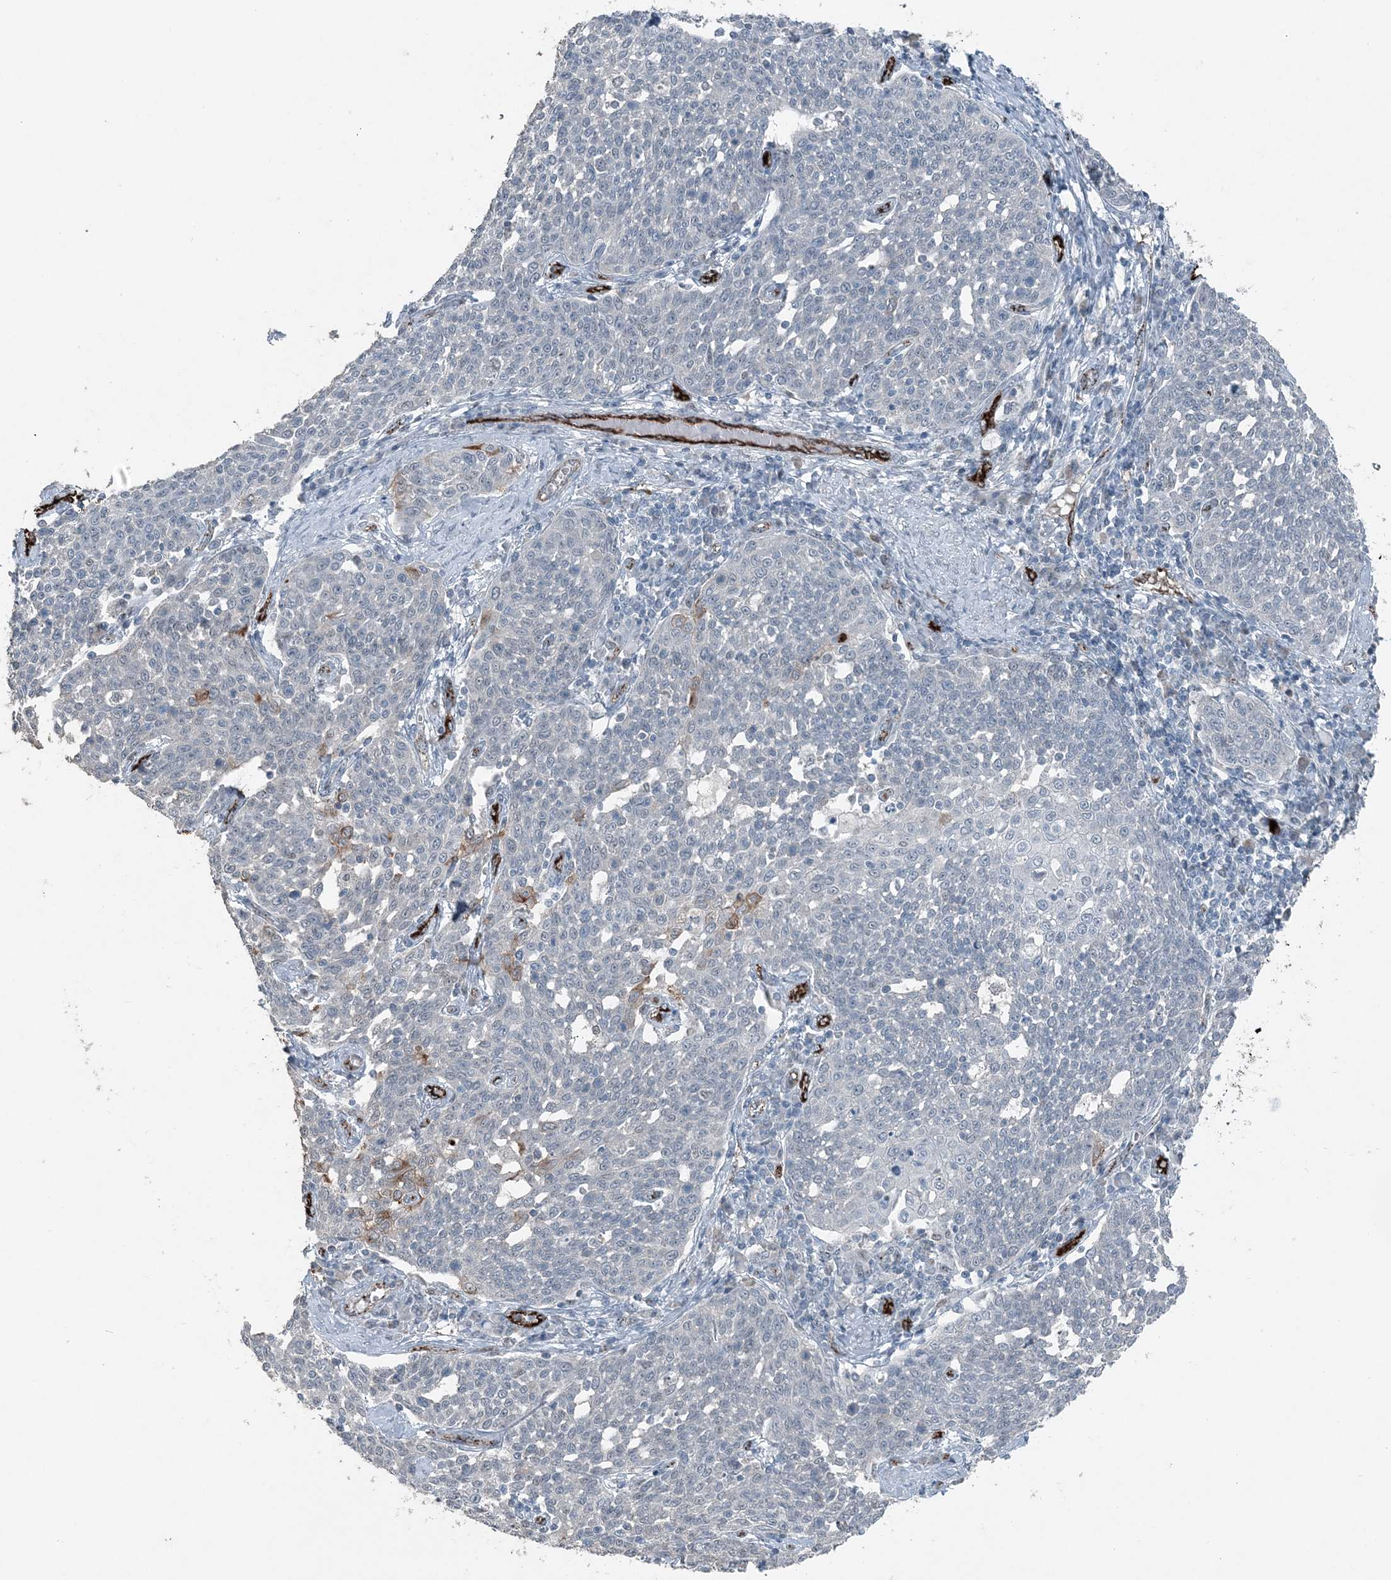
{"staining": {"intensity": "negative", "quantity": "none", "location": "none"}, "tissue": "cervical cancer", "cell_type": "Tumor cells", "image_type": "cancer", "snomed": [{"axis": "morphology", "description": "Squamous cell carcinoma, NOS"}, {"axis": "topography", "description": "Cervix"}], "caption": "Cervical cancer was stained to show a protein in brown. There is no significant positivity in tumor cells.", "gene": "ELOVL7", "patient": {"sex": "female", "age": 34}}